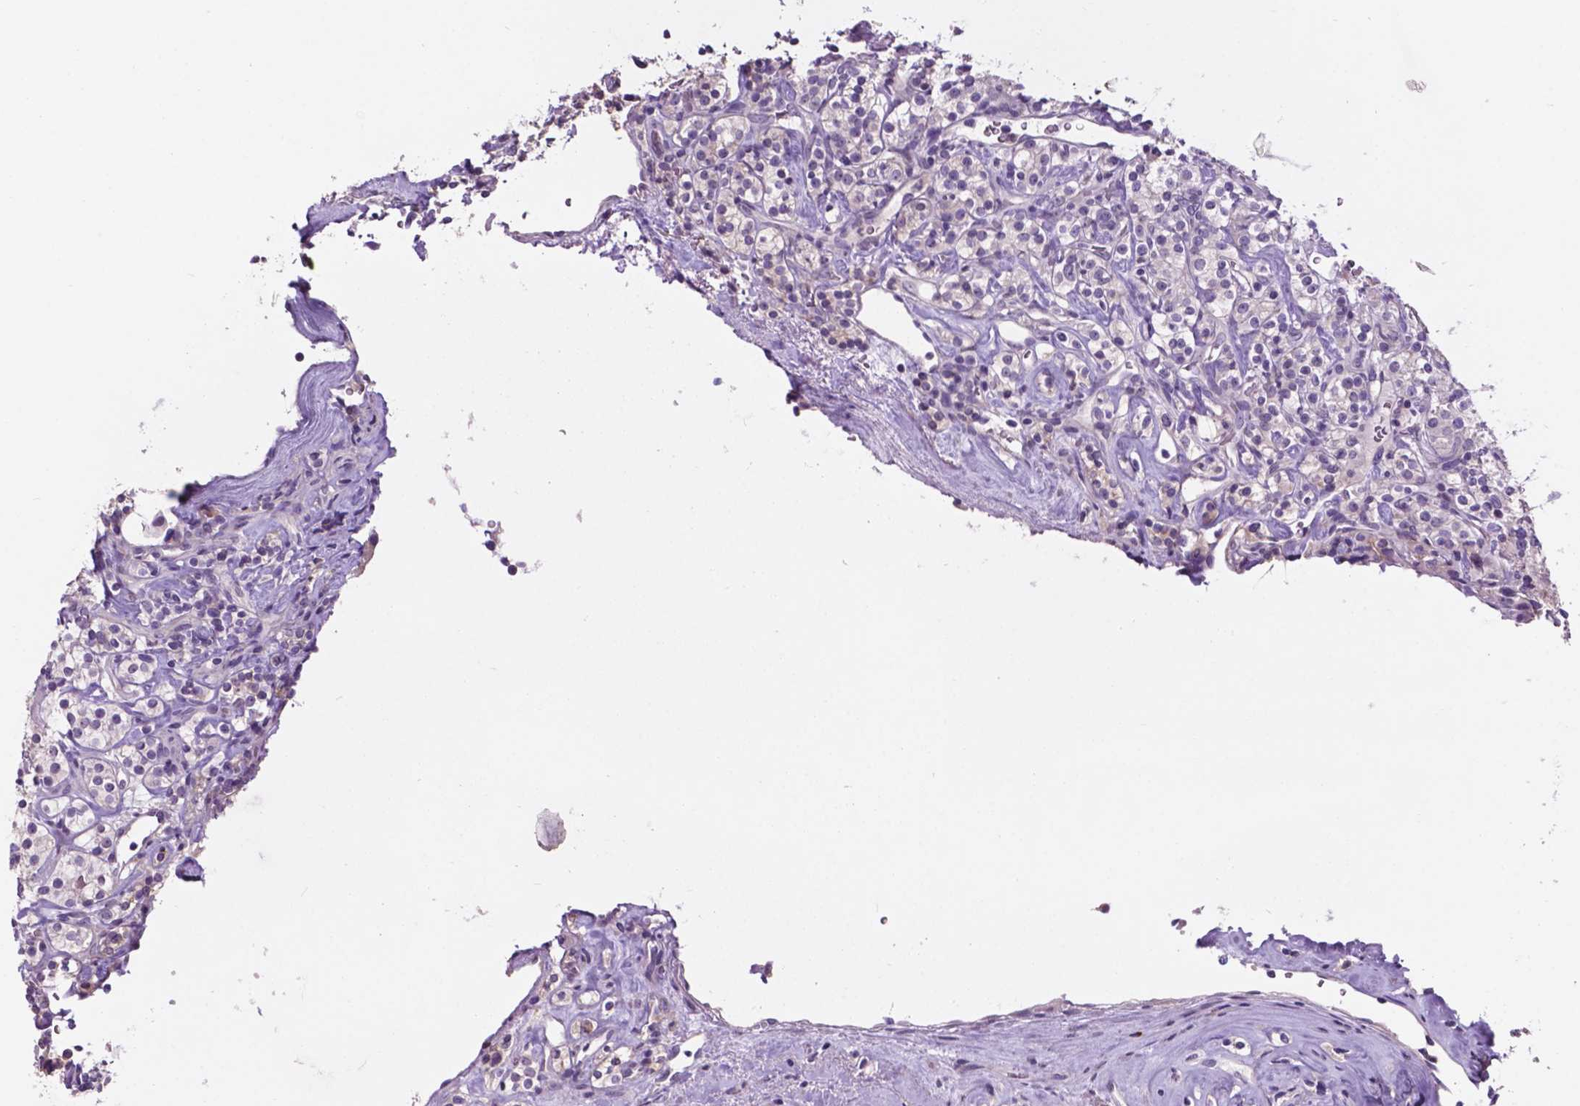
{"staining": {"intensity": "negative", "quantity": "none", "location": "none"}, "tissue": "renal cancer", "cell_type": "Tumor cells", "image_type": "cancer", "snomed": [{"axis": "morphology", "description": "Adenocarcinoma, NOS"}, {"axis": "topography", "description": "Kidney"}], "caption": "A high-resolution micrograph shows IHC staining of renal cancer, which demonstrates no significant staining in tumor cells.", "gene": "PLSCR1", "patient": {"sex": "male", "age": 77}}